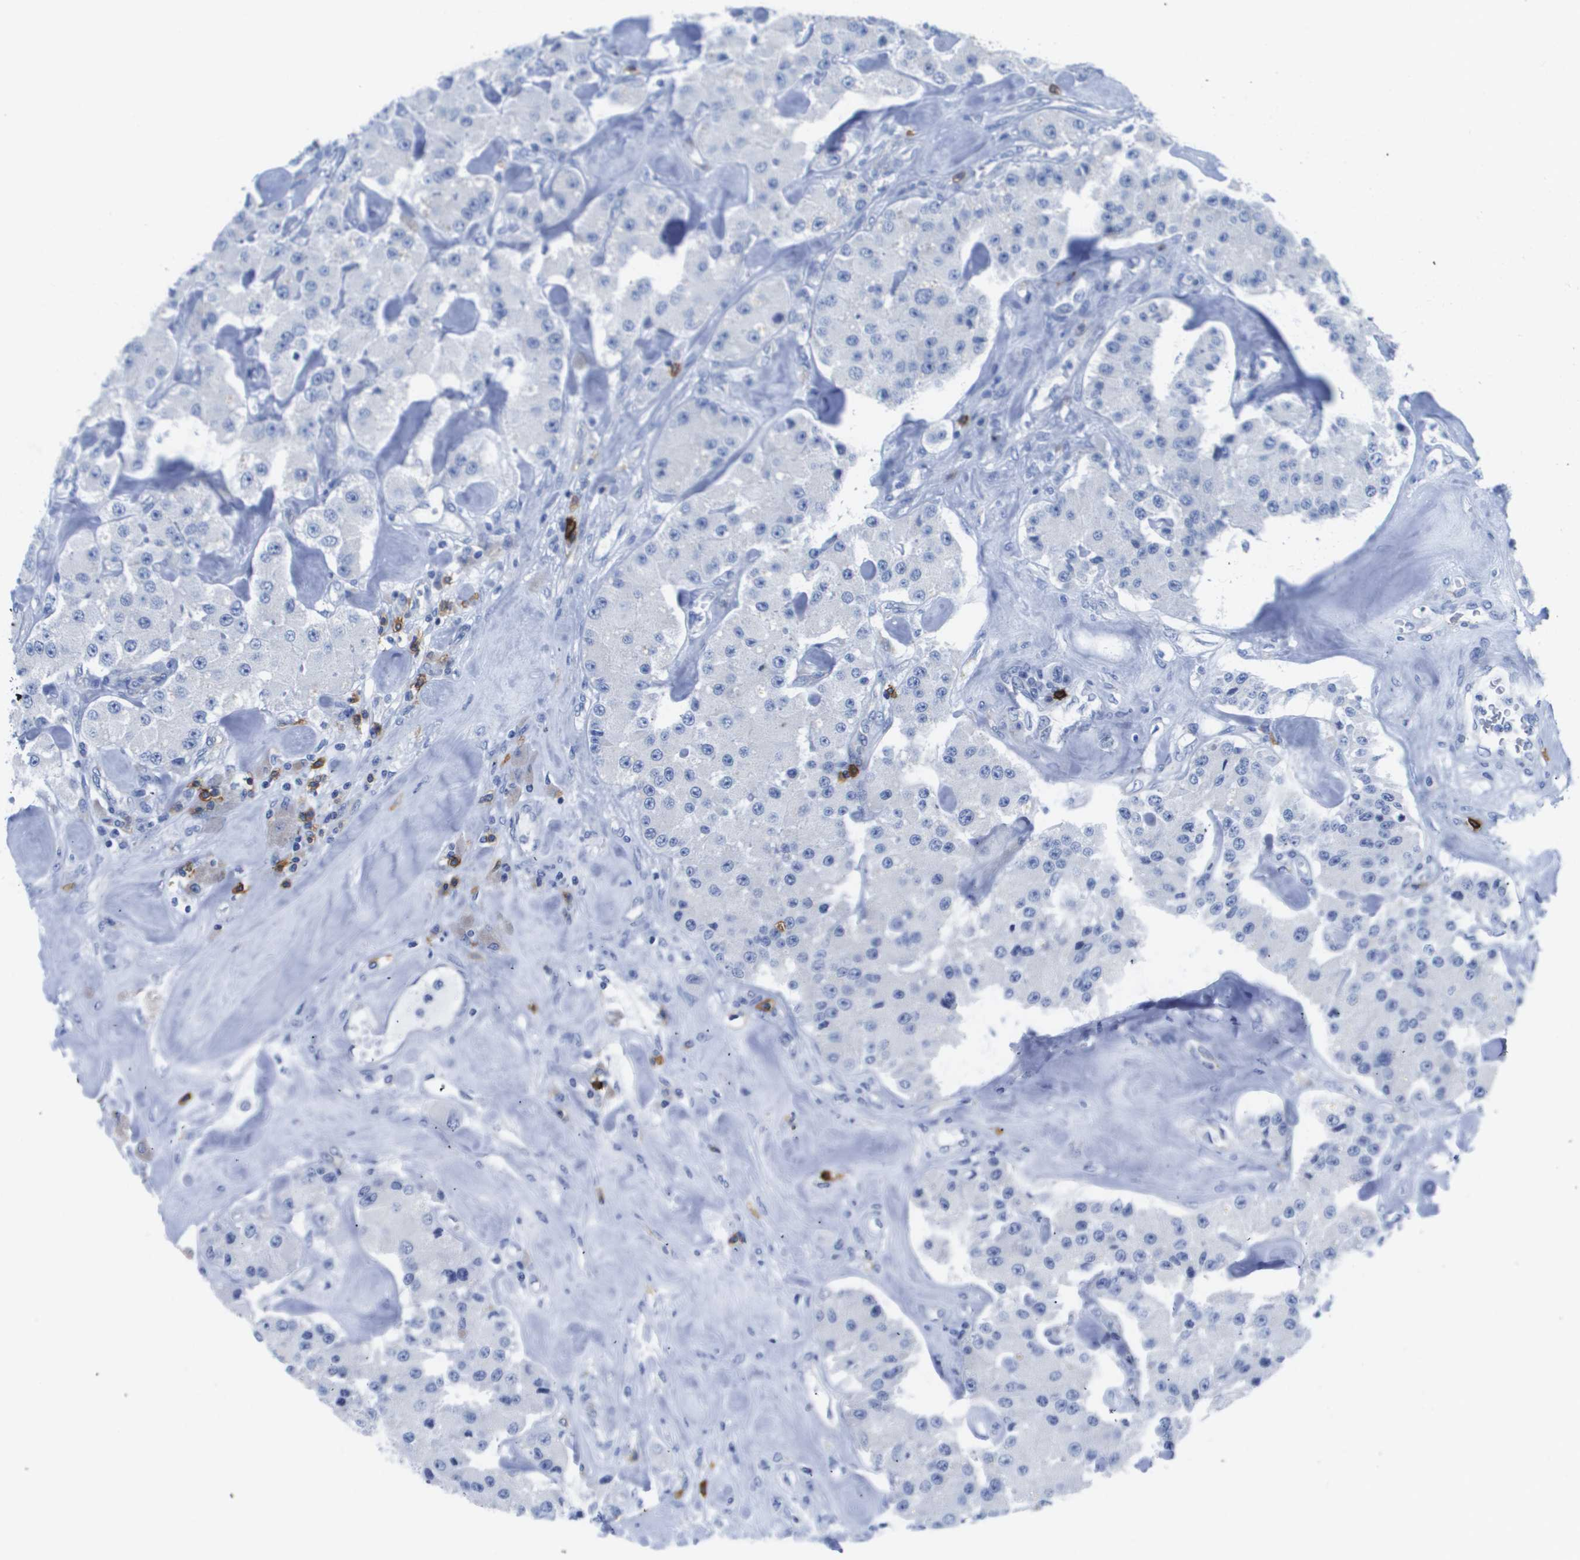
{"staining": {"intensity": "negative", "quantity": "none", "location": "none"}, "tissue": "carcinoid", "cell_type": "Tumor cells", "image_type": "cancer", "snomed": [{"axis": "morphology", "description": "Carcinoid, malignant, NOS"}, {"axis": "topography", "description": "Pancreas"}], "caption": "An immunohistochemistry (IHC) image of carcinoid is shown. There is no staining in tumor cells of carcinoid.", "gene": "MS4A1", "patient": {"sex": "male", "age": 41}}